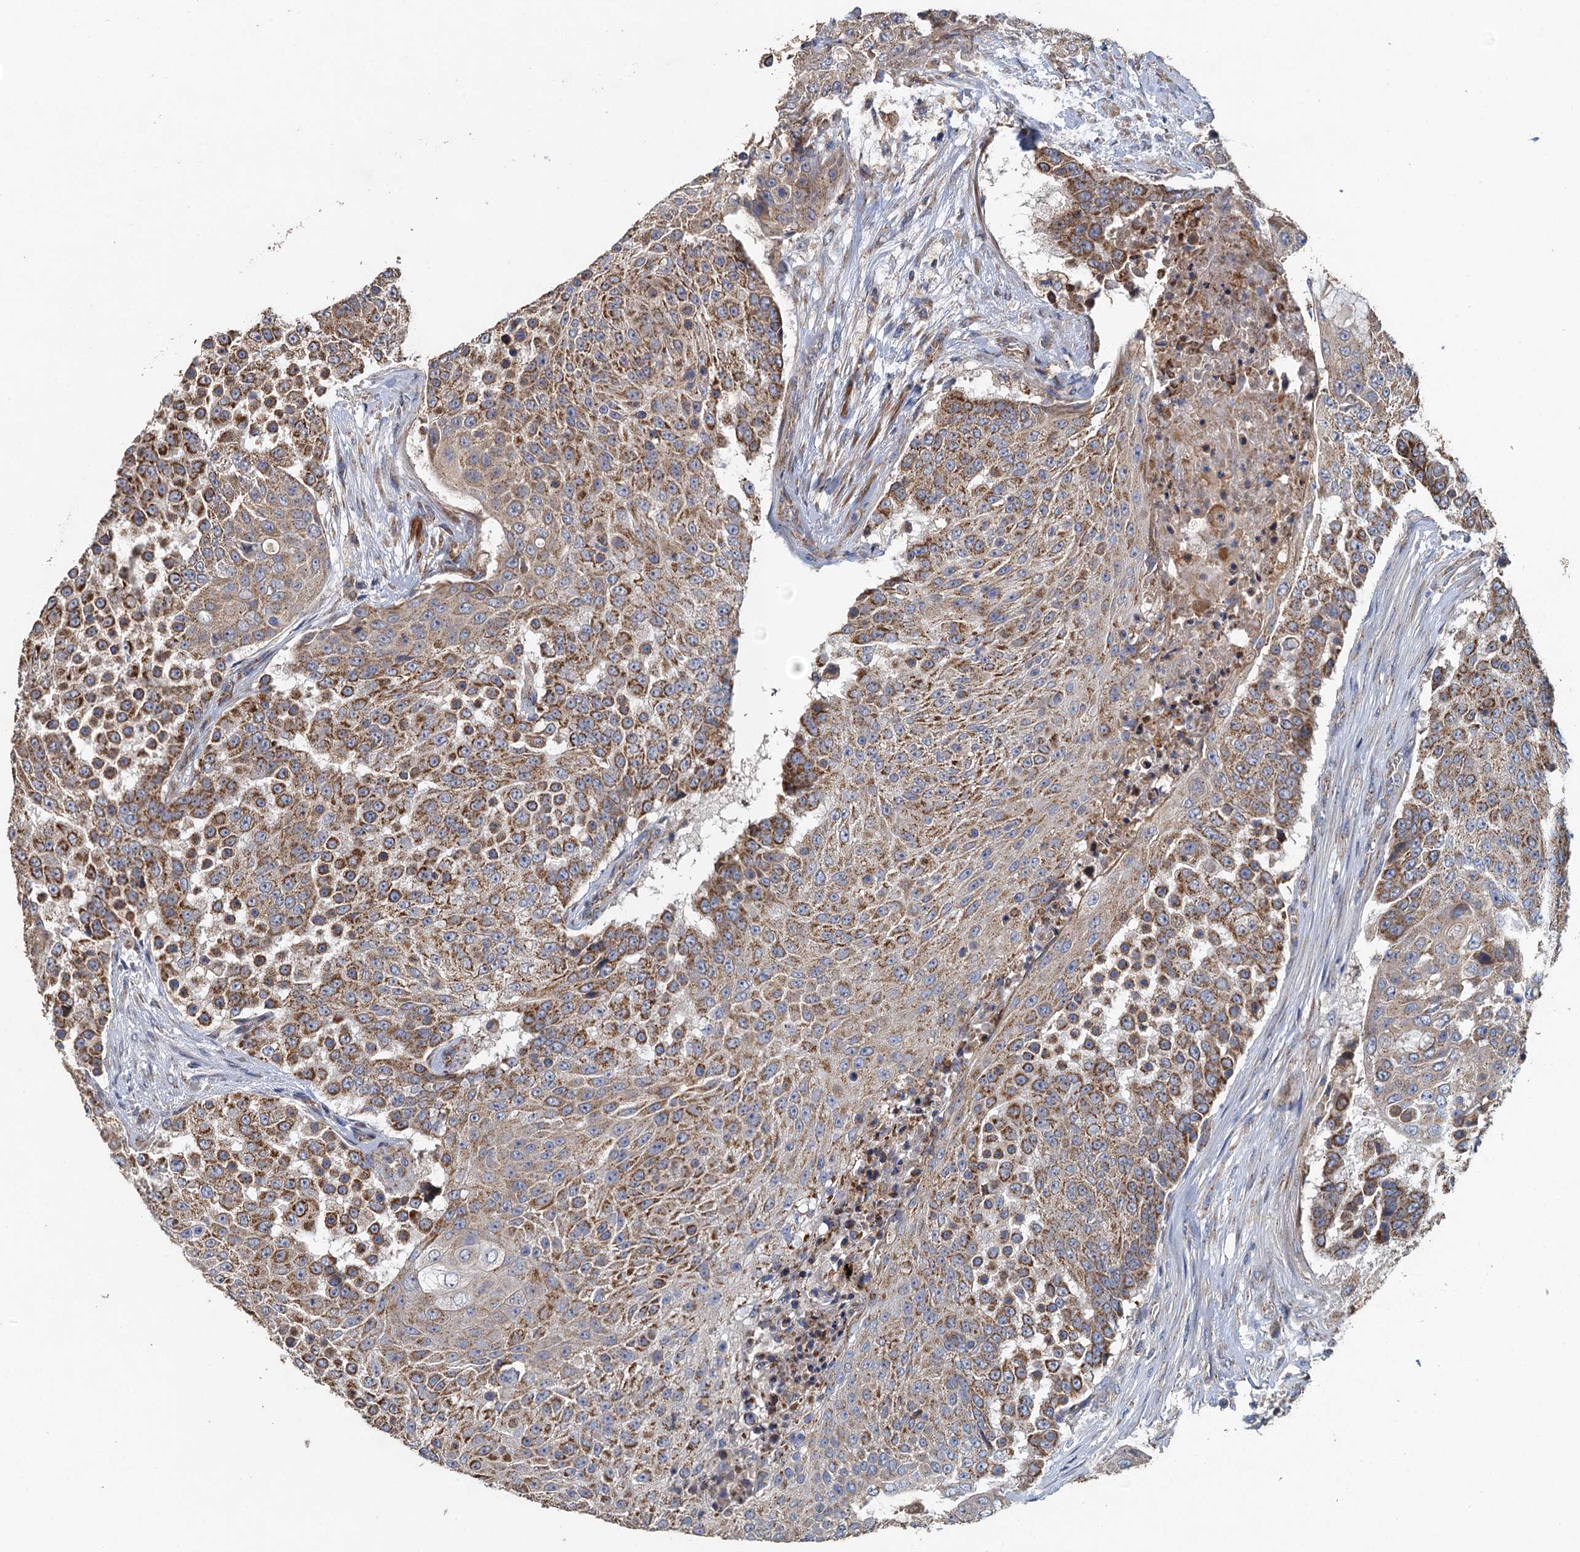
{"staining": {"intensity": "moderate", "quantity": ">75%", "location": "cytoplasmic/membranous"}, "tissue": "urothelial cancer", "cell_type": "Tumor cells", "image_type": "cancer", "snomed": [{"axis": "morphology", "description": "Urothelial carcinoma, High grade"}, {"axis": "topography", "description": "Urinary bladder"}], "caption": "Brown immunohistochemical staining in human high-grade urothelial carcinoma shows moderate cytoplasmic/membranous positivity in about >75% of tumor cells.", "gene": "BCS1L", "patient": {"sex": "female", "age": 63}}